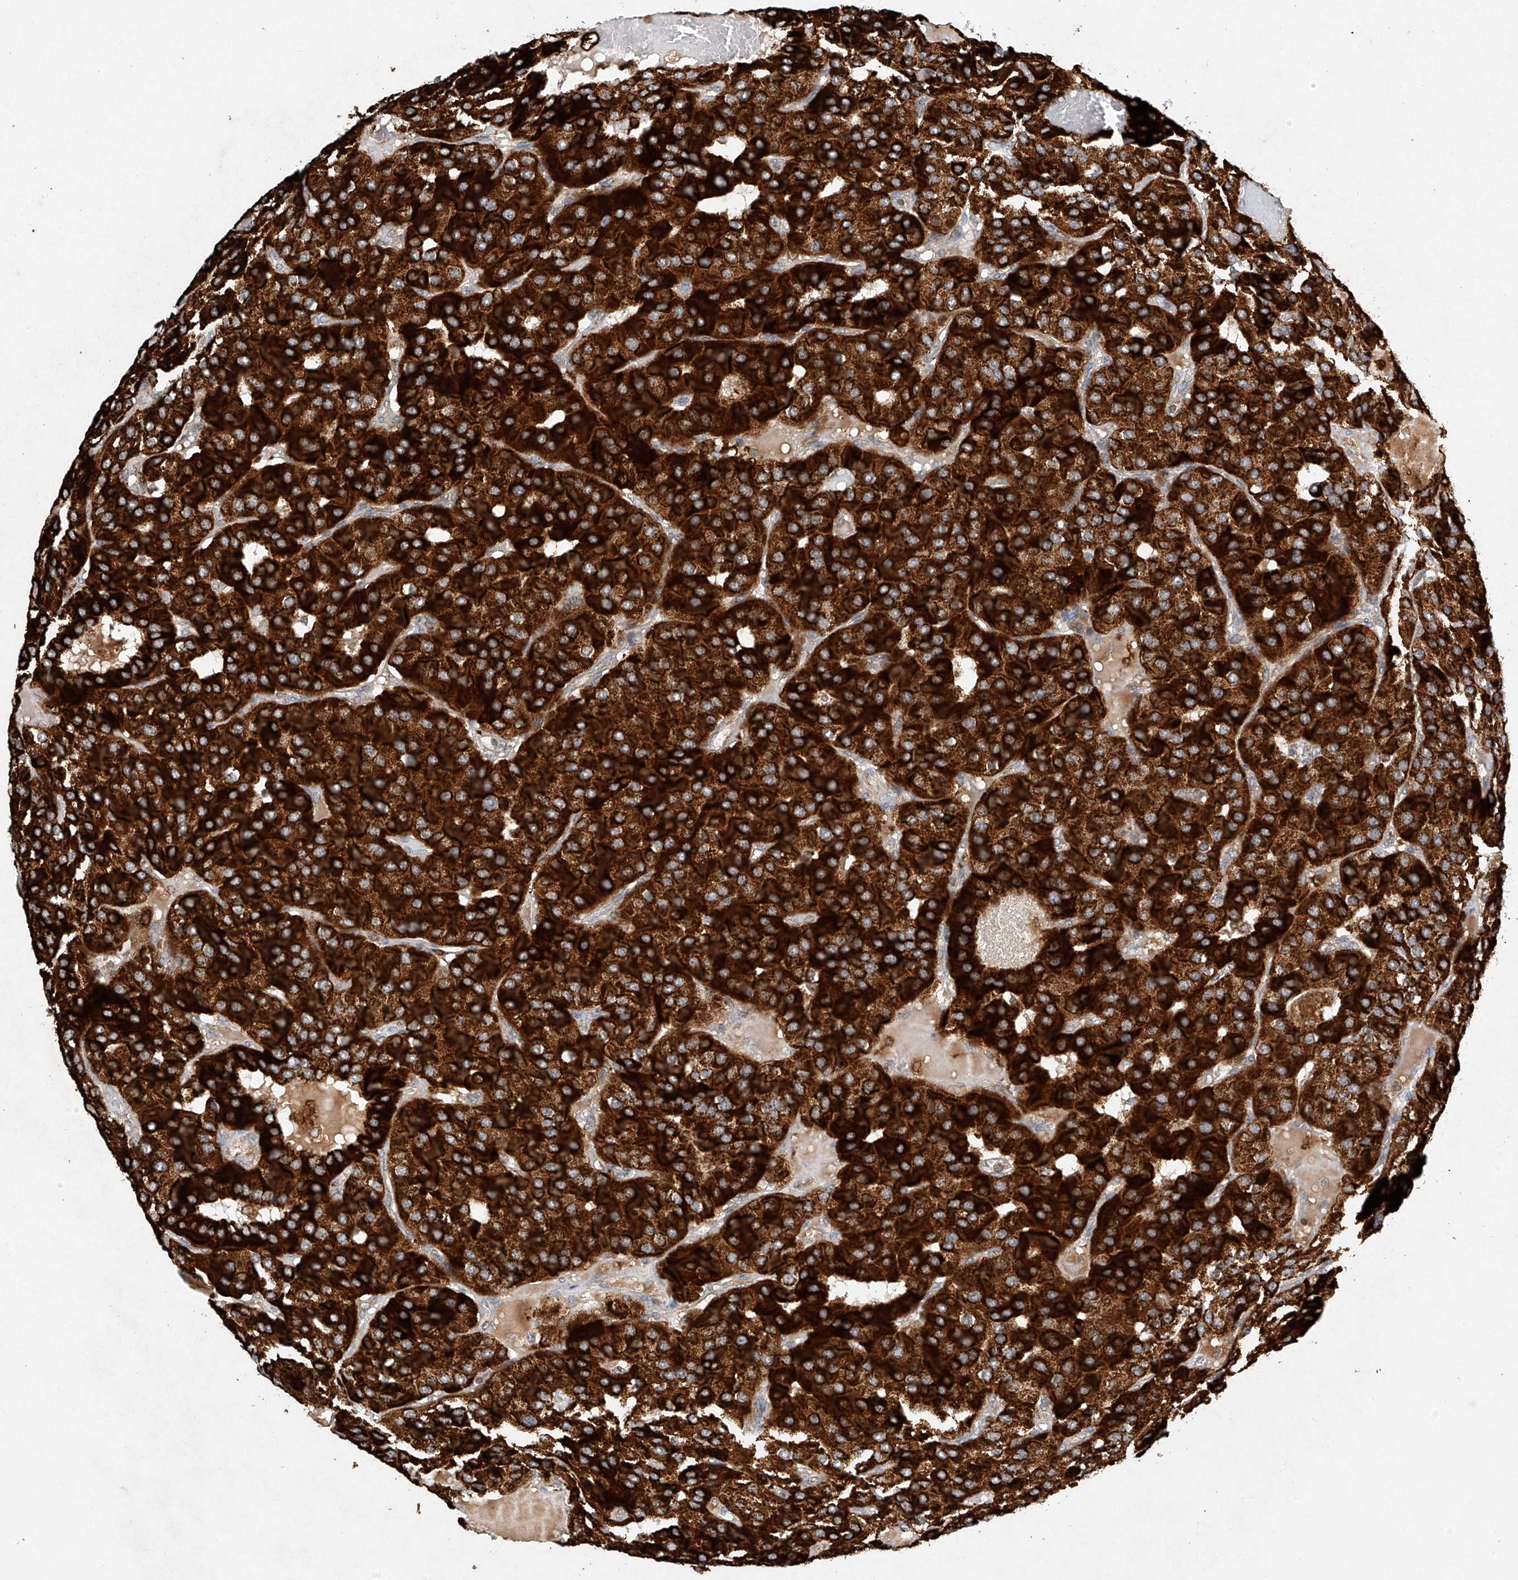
{"staining": {"intensity": "strong", "quantity": ">75%", "location": "cytoplasmic/membranous"}, "tissue": "parathyroid gland", "cell_type": "Glandular cells", "image_type": "normal", "snomed": [{"axis": "morphology", "description": "Normal tissue, NOS"}, {"axis": "morphology", "description": "Adenoma, NOS"}, {"axis": "topography", "description": "Parathyroid gland"}], "caption": "A photomicrograph showing strong cytoplasmic/membranous expression in about >75% of glandular cells in benign parathyroid gland, as visualized by brown immunohistochemical staining.", "gene": "DCAF11", "patient": {"sex": "female", "age": 86}}